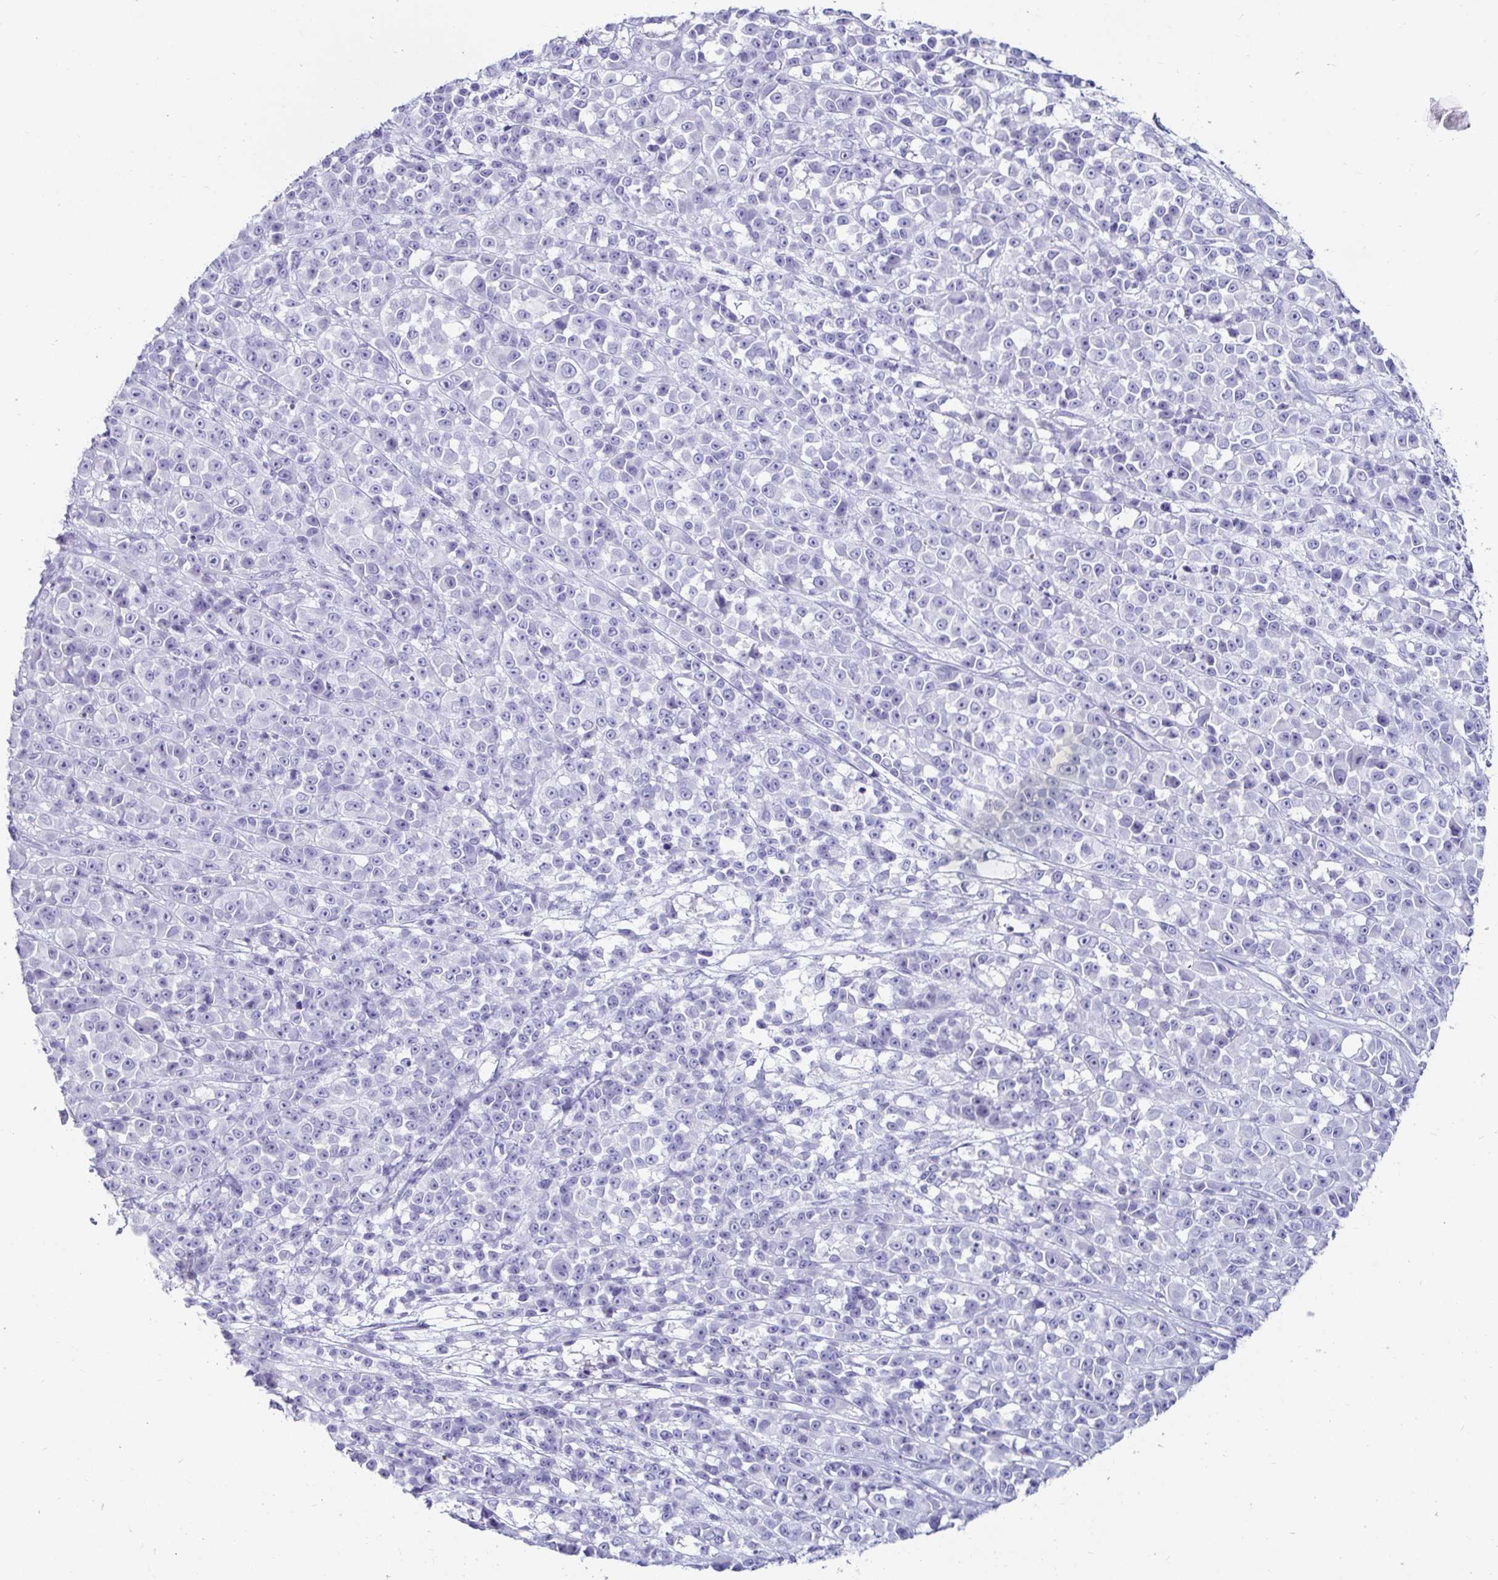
{"staining": {"intensity": "negative", "quantity": "none", "location": "none"}, "tissue": "melanoma", "cell_type": "Tumor cells", "image_type": "cancer", "snomed": [{"axis": "morphology", "description": "Malignant melanoma, NOS"}, {"axis": "topography", "description": "Skin"}, {"axis": "topography", "description": "Skin of back"}], "caption": "Immunohistochemistry (IHC) micrograph of neoplastic tissue: malignant melanoma stained with DAB exhibits no significant protein expression in tumor cells. (DAB immunohistochemistry, high magnification).", "gene": "OR10K1", "patient": {"sex": "male", "age": 91}}